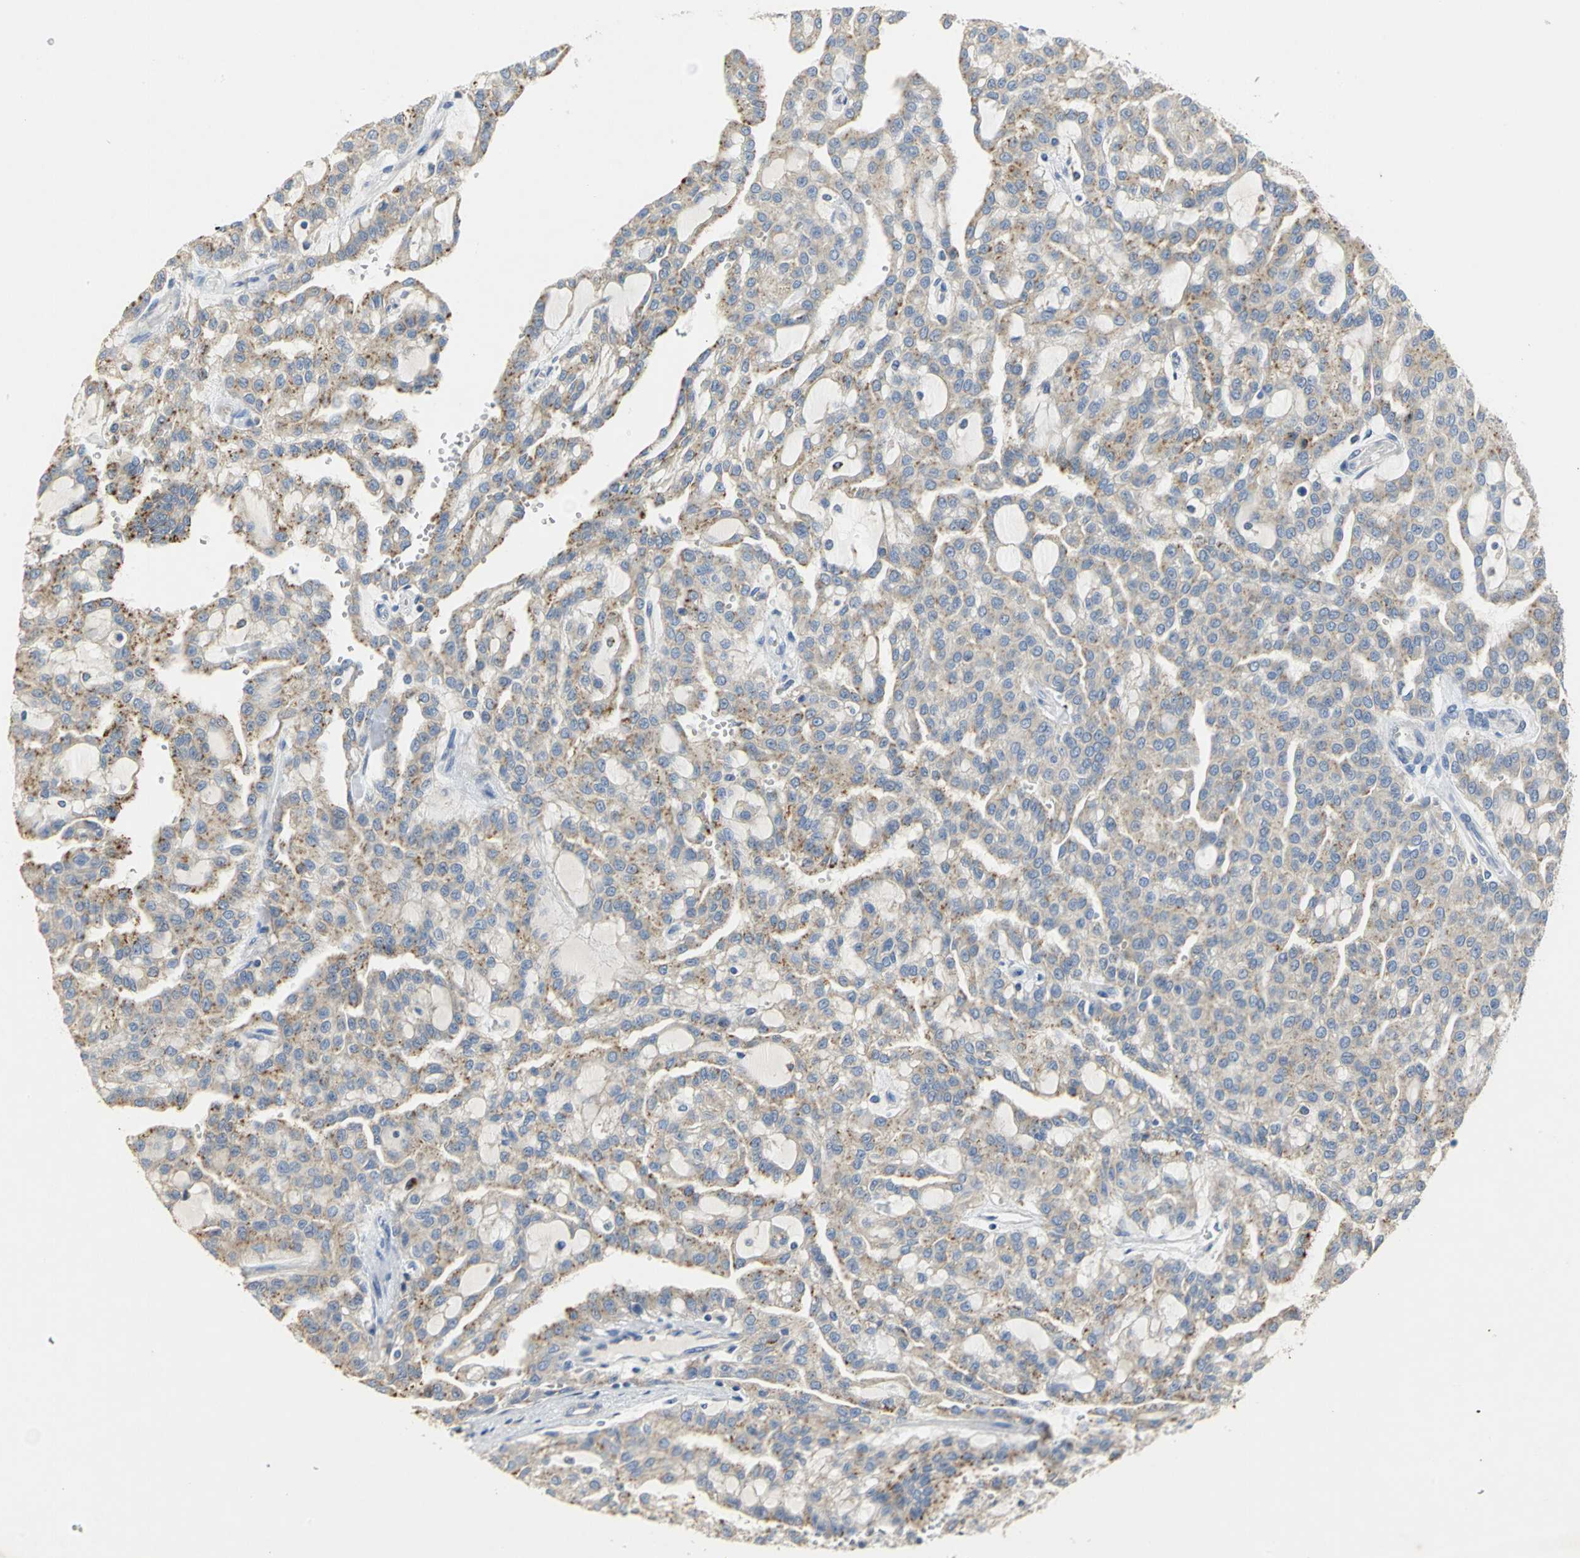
{"staining": {"intensity": "weak", "quantity": "25%-75%", "location": "cytoplasmic/membranous"}, "tissue": "renal cancer", "cell_type": "Tumor cells", "image_type": "cancer", "snomed": [{"axis": "morphology", "description": "Adenocarcinoma, NOS"}, {"axis": "topography", "description": "Kidney"}], "caption": "Human renal cancer stained with a protein marker displays weak staining in tumor cells.", "gene": "IL17RB", "patient": {"sex": "male", "age": 63}}